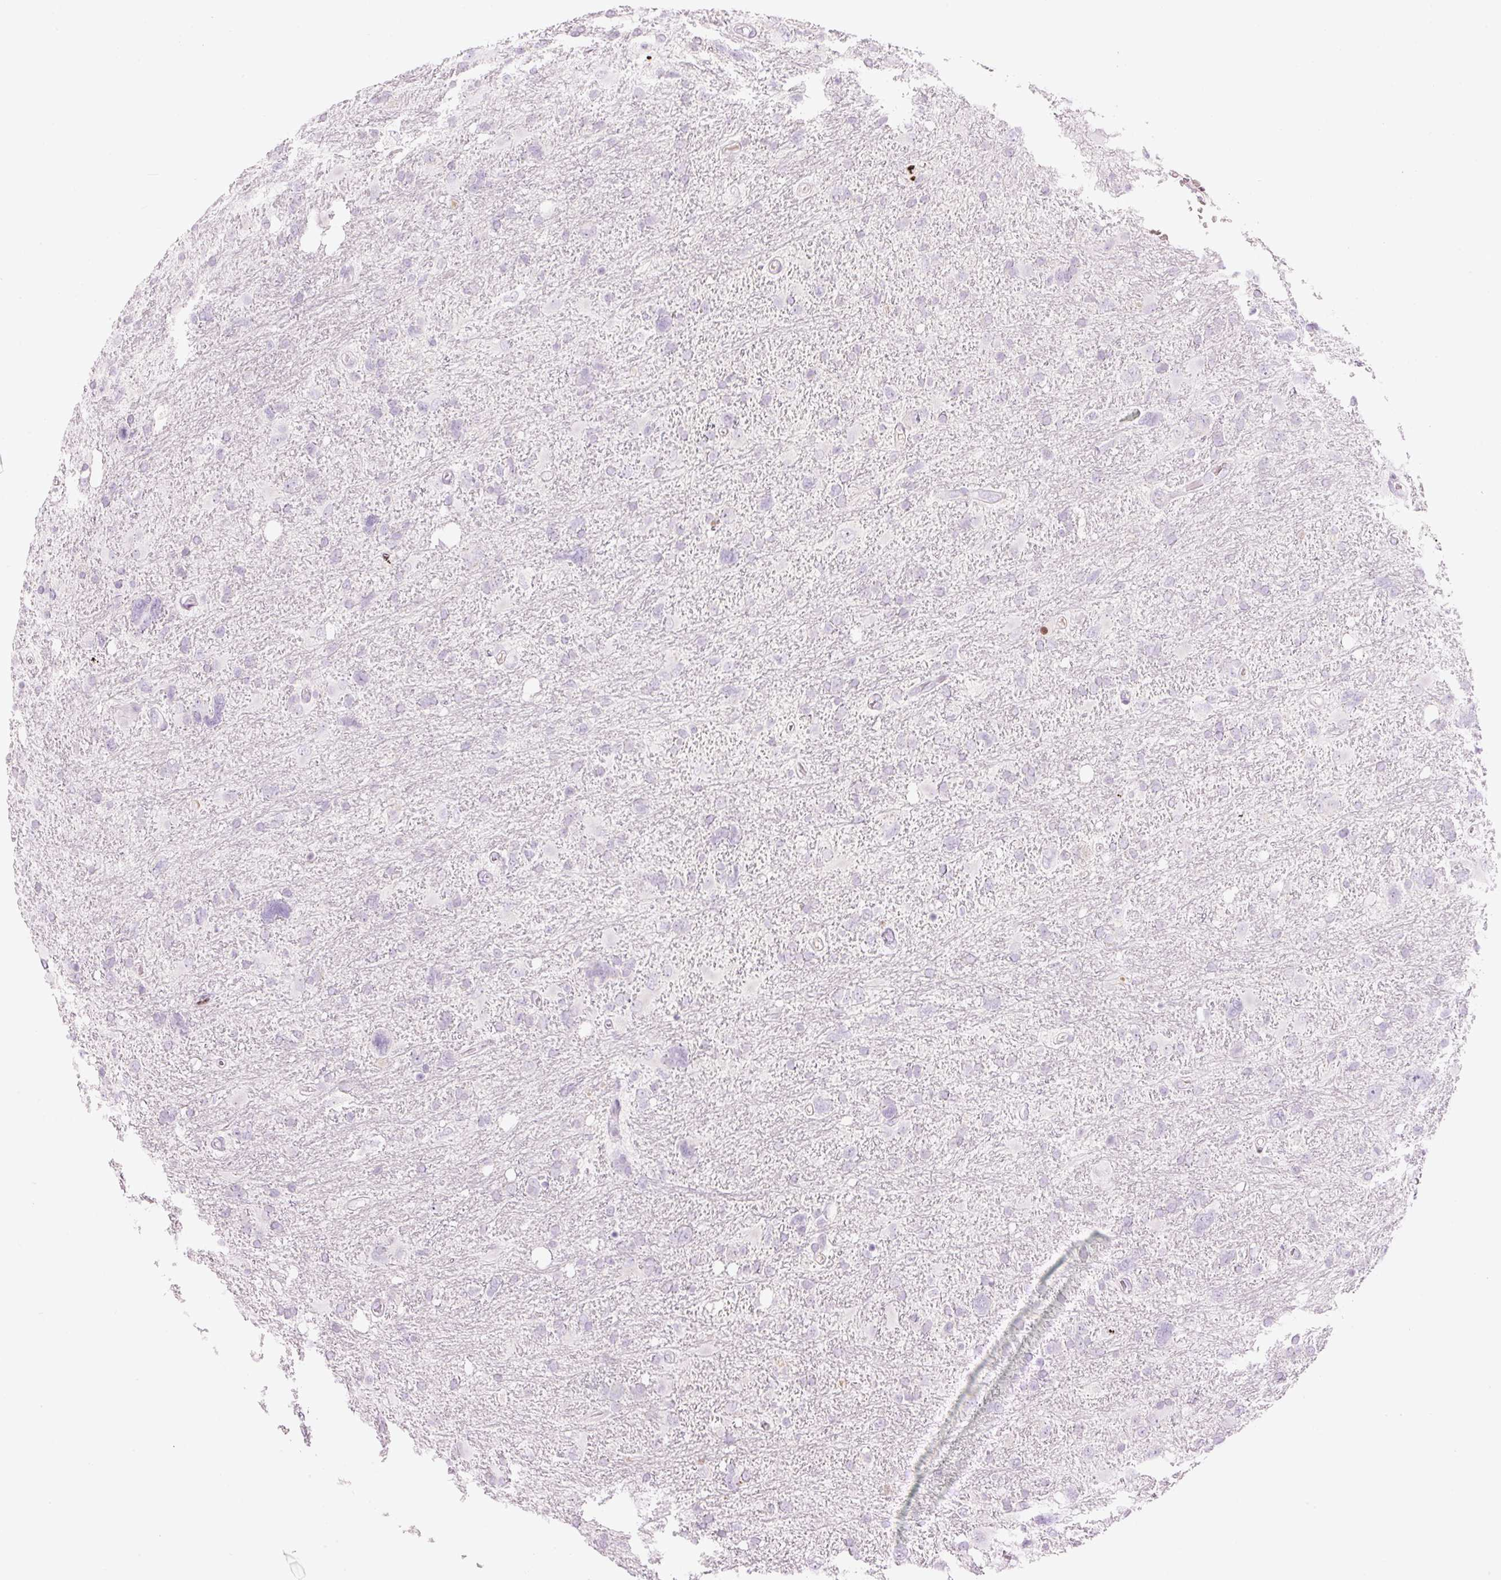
{"staining": {"intensity": "negative", "quantity": "none", "location": "none"}, "tissue": "glioma", "cell_type": "Tumor cells", "image_type": "cancer", "snomed": [{"axis": "morphology", "description": "Glioma, malignant, High grade"}, {"axis": "topography", "description": "Brain"}], "caption": "Immunohistochemistry histopathology image of malignant high-grade glioma stained for a protein (brown), which displays no positivity in tumor cells.", "gene": "TMEM177", "patient": {"sex": "male", "age": 61}}